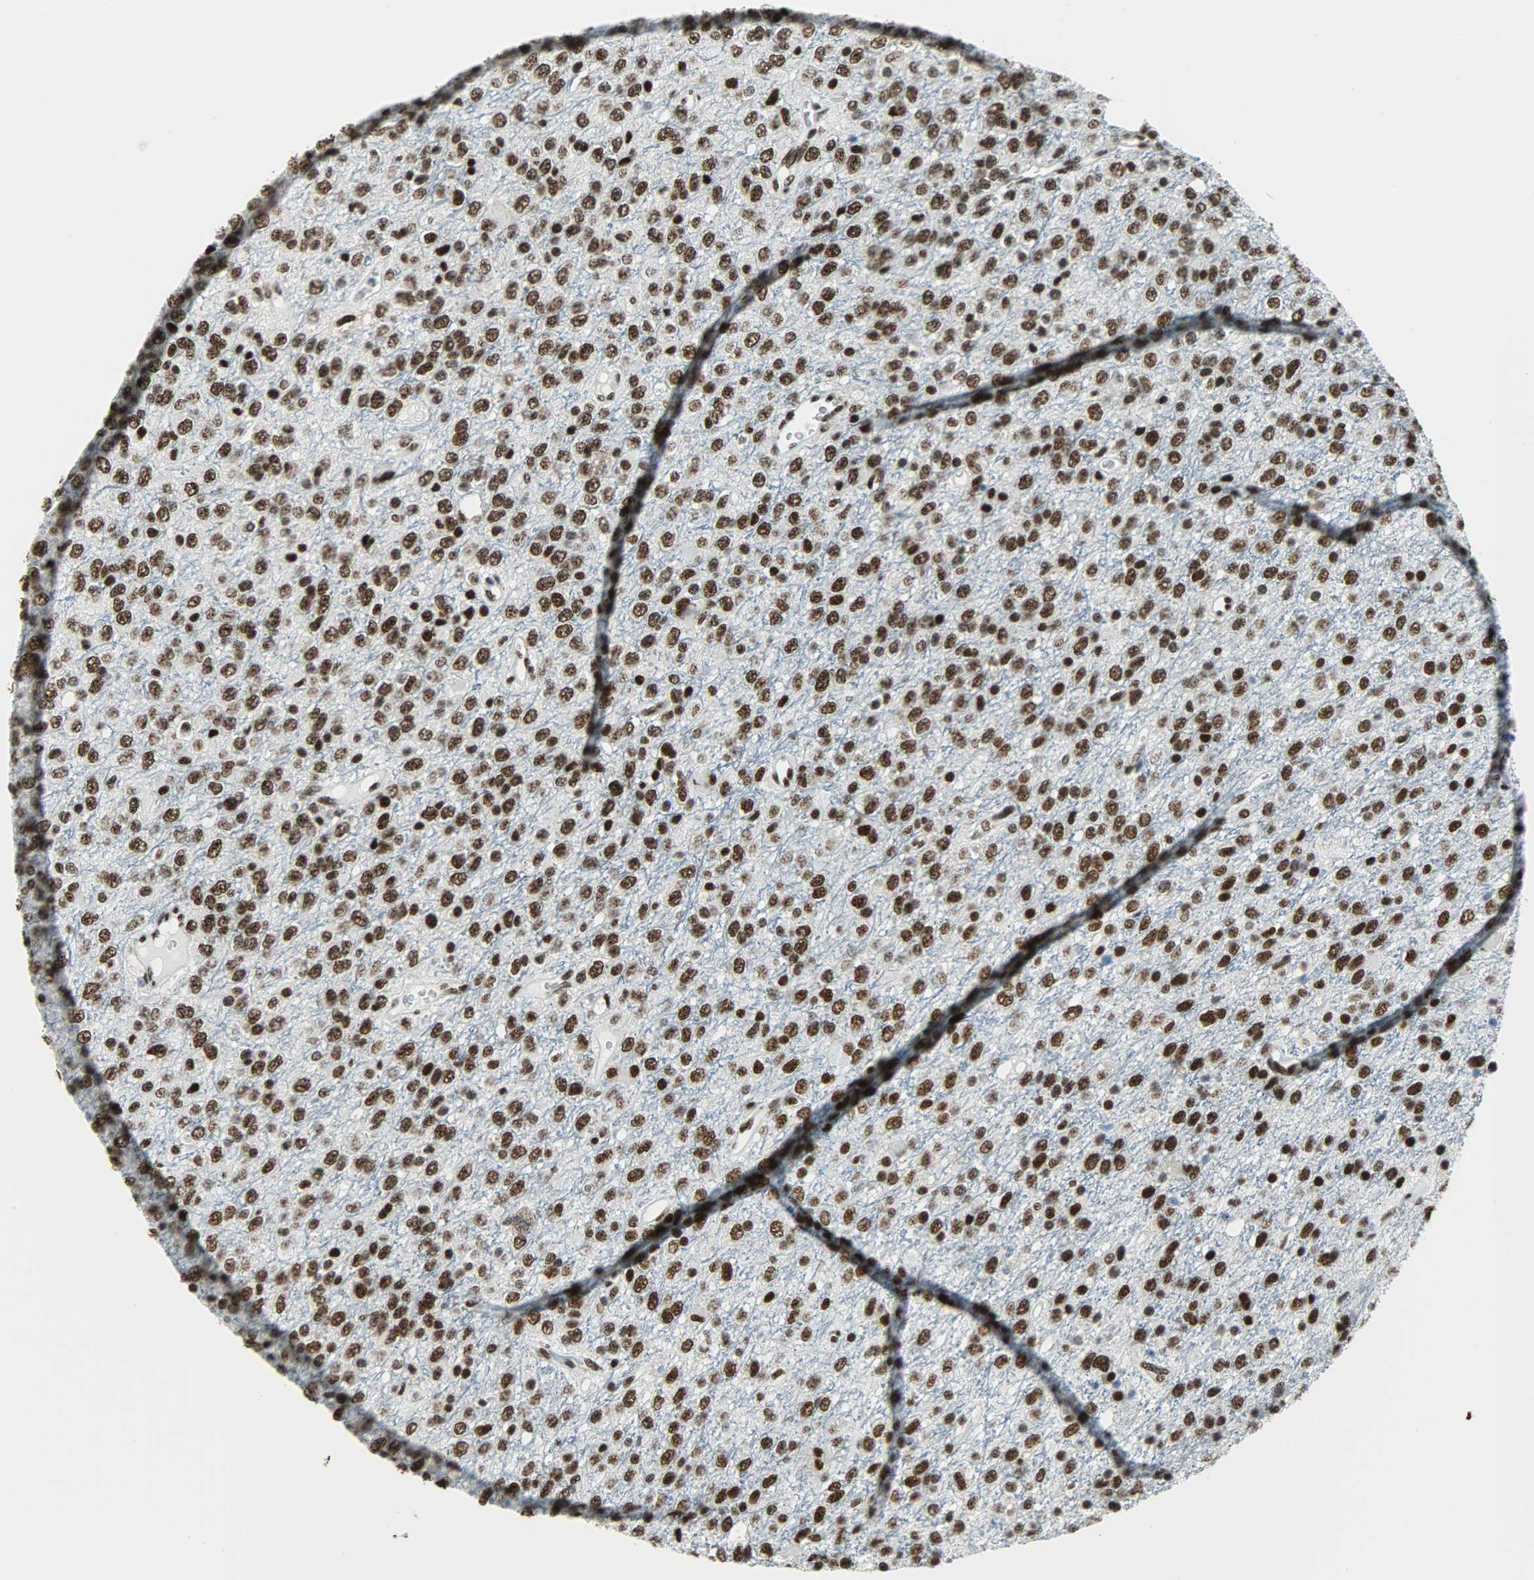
{"staining": {"intensity": "strong", "quantity": ">75%", "location": "nuclear"}, "tissue": "glioma", "cell_type": "Tumor cells", "image_type": "cancer", "snomed": [{"axis": "morphology", "description": "Glioma, malignant, High grade"}, {"axis": "topography", "description": "pancreas cauda"}], "caption": "Protein staining shows strong nuclear staining in approximately >75% of tumor cells in glioma.", "gene": "SNRPA", "patient": {"sex": "male", "age": 60}}